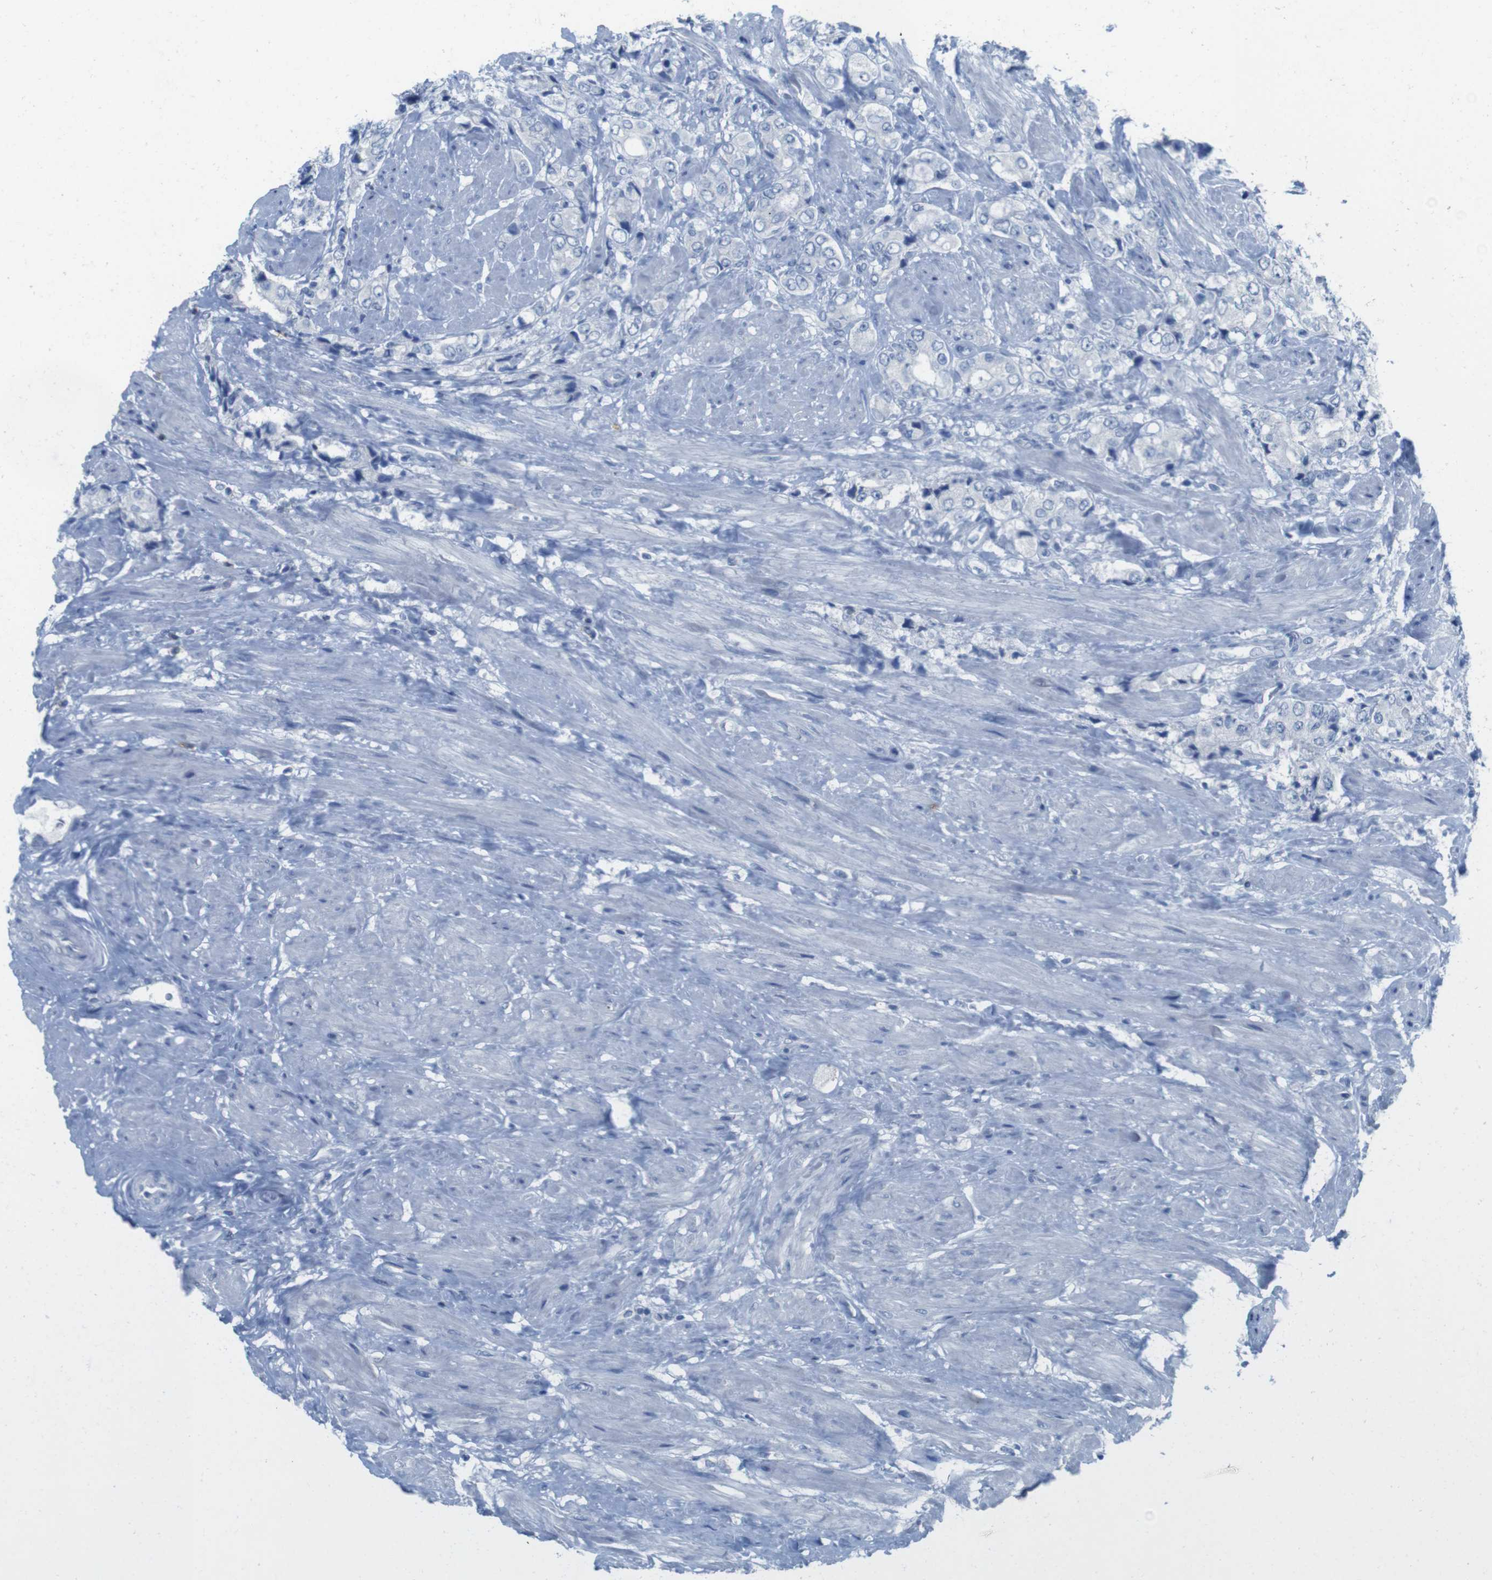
{"staining": {"intensity": "negative", "quantity": "none", "location": "none"}, "tissue": "prostate cancer", "cell_type": "Tumor cells", "image_type": "cancer", "snomed": [{"axis": "morphology", "description": "Adenocarcinoma, High grade"}, {"axis": "topography", "description": "Prostate"}], "caption": "Immunohistochemical staining of prostate cancer exhibits no significant positivity in tumor cells. (DAB (3,3'-diaminobenzidine) immunohistochemistry (IHC) visualized using brightfield microscopy, high magnification).", "gene": "CD5", "patient": {"sex": "male", "age": 61}}